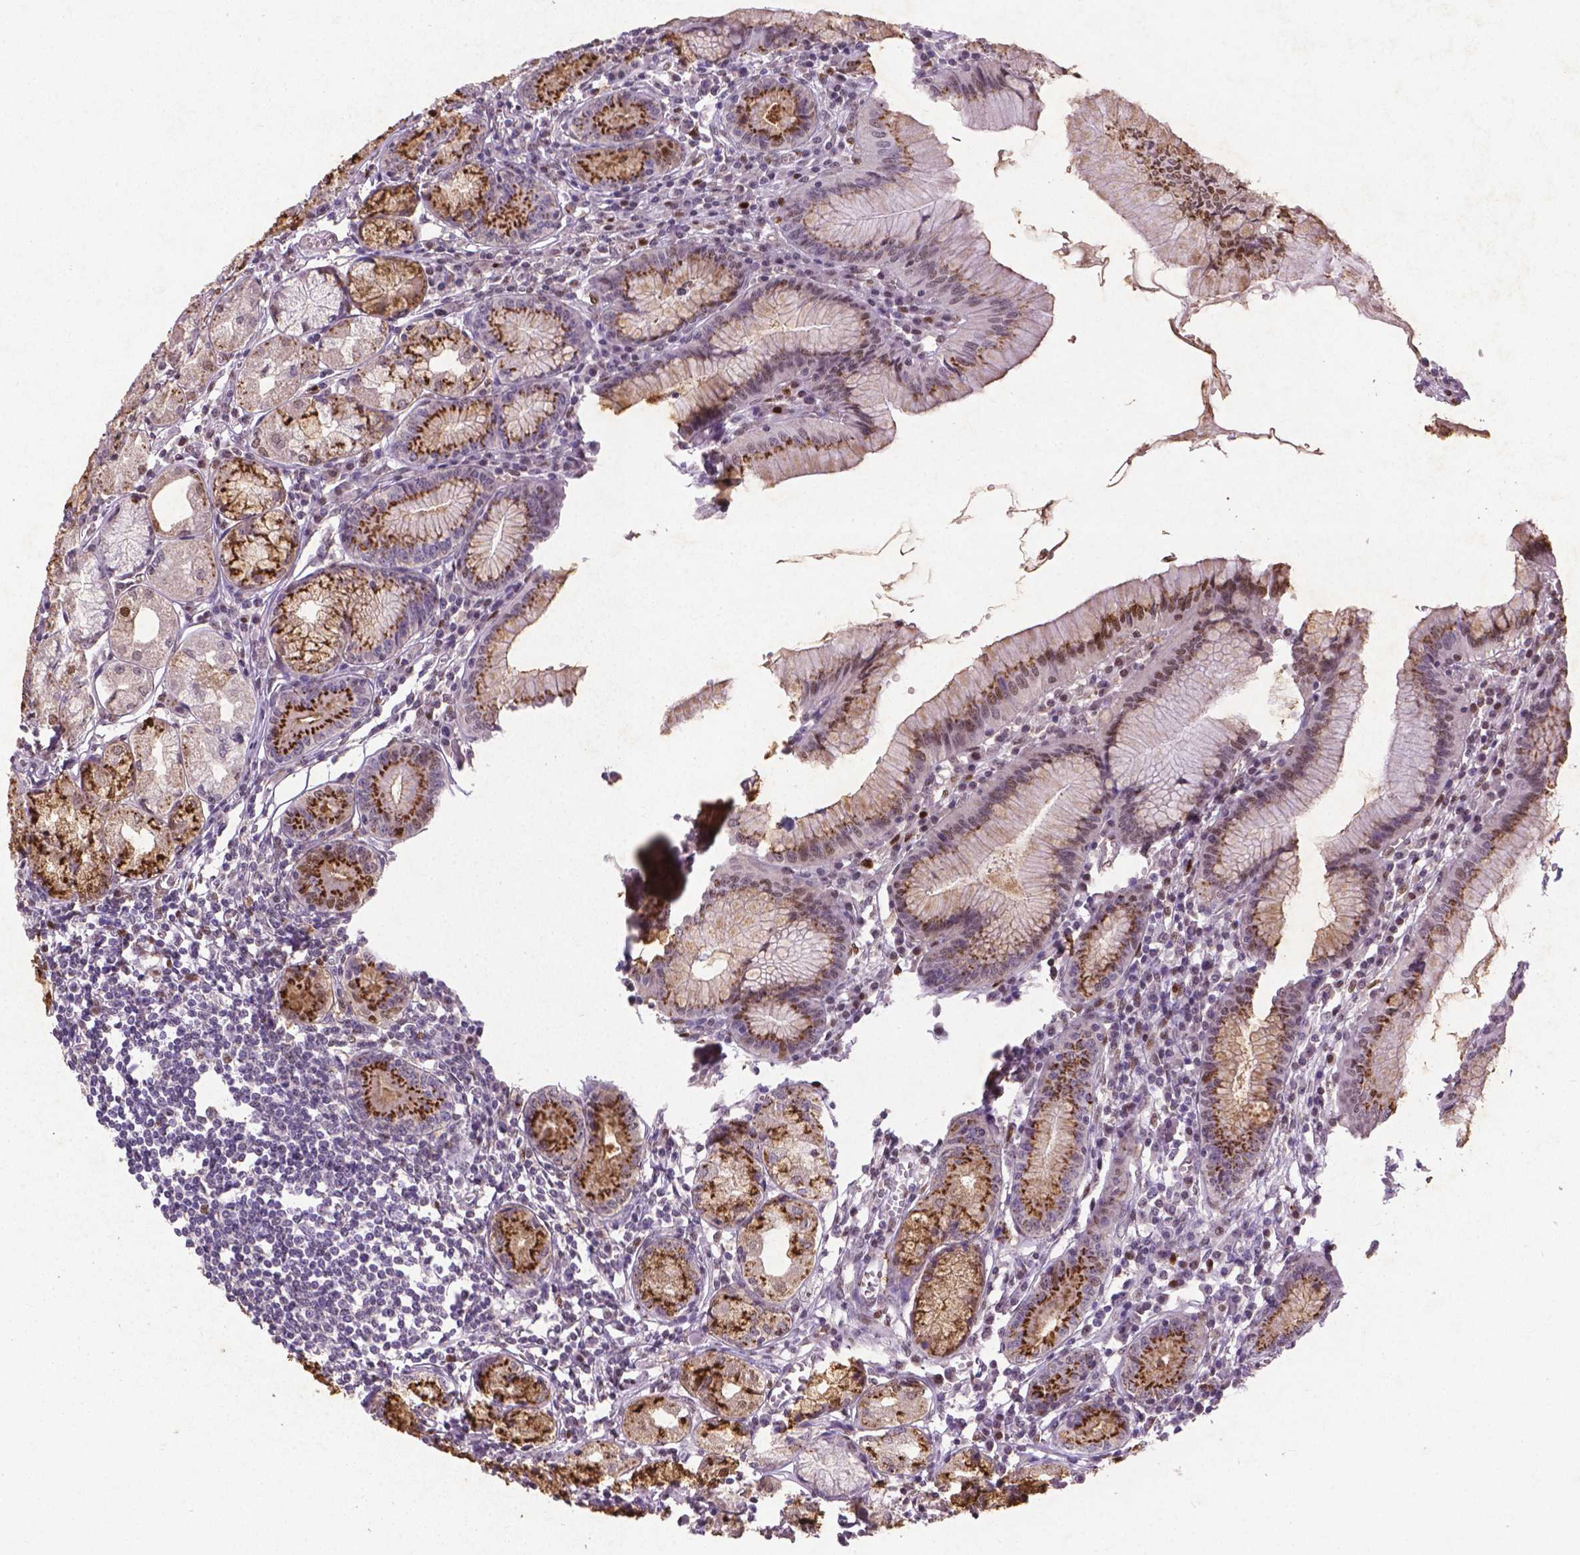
{"staining": {"intensity": "strong", "quantity": "25%-75%", "location": "cytoplasmic/membranous,nuclear"}, "tissue": "stomach", "cell_type": "Glandular cells", "image_type": "normal", "snomed": [{"axis": "morphology", "description": "Normal tissue, NOS"}, {"axis": "topography", "description": "Stomach"}], "caption": "Glandular cells reveal high levels of strong cytoplasmic/membranous,nuclear positivity in about 25%-75% of cells in unremarkable stomach.", "gene": "CDKN1A", "patient": {"sex": "male", "age": 55}}